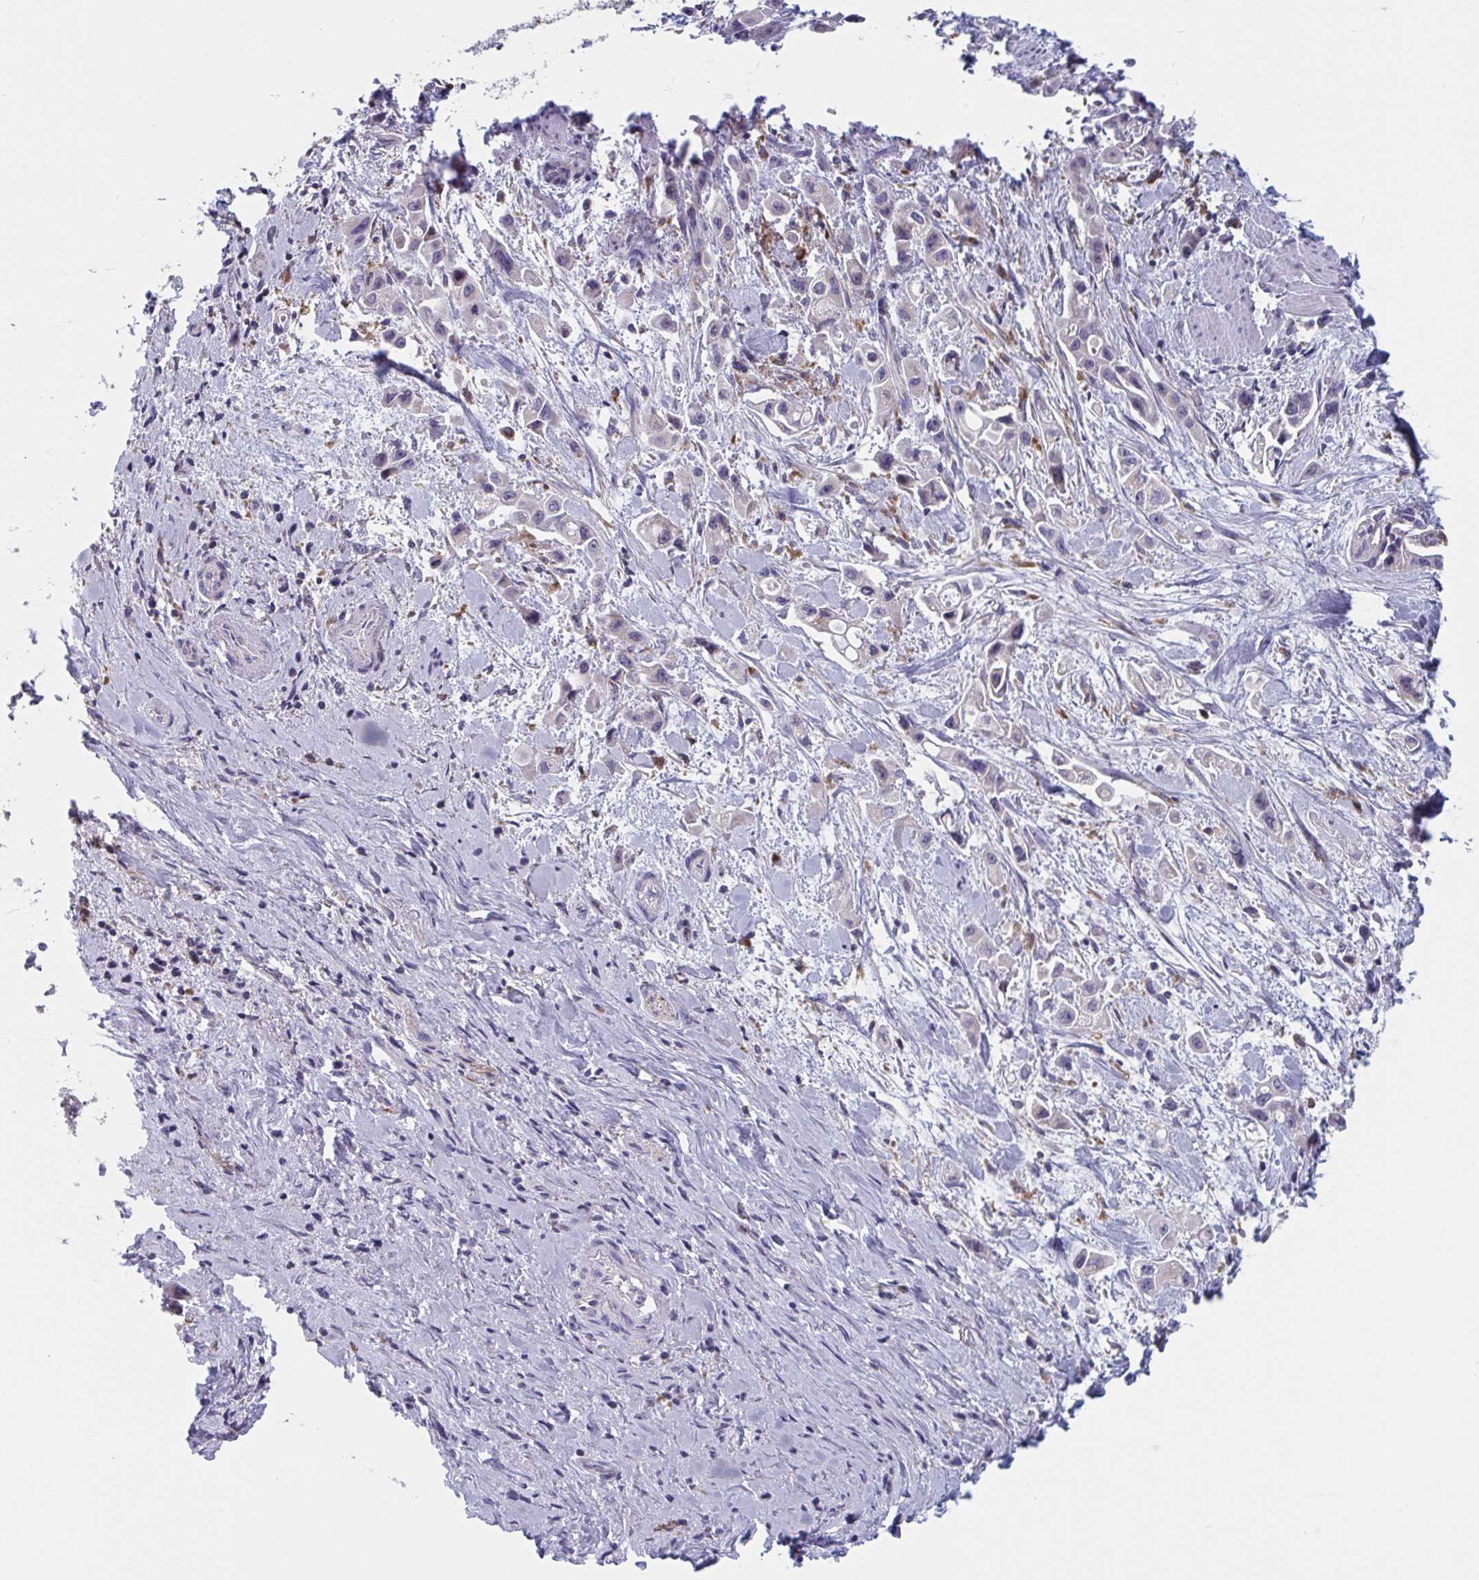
{"staining": {"intensity": "weak", "quantity": "<25%", "location": "nuclear"}, "tissue": "pancreatic cancer", "cell_type": "Tumor cells", "image_type": "cancer", "snomed": [{"axis": "morphology", "description": "Adenocarcinoma, NOS"}, {"axis": "topography", "description": "Pancreas"}], "caption": "Micrograph shows no protein expression in tumor cells of adenocarcinoma (pancreatic) tissue.", "gene": "NIPSNAP1", "patient": {"sex": "female", "age": 66}}